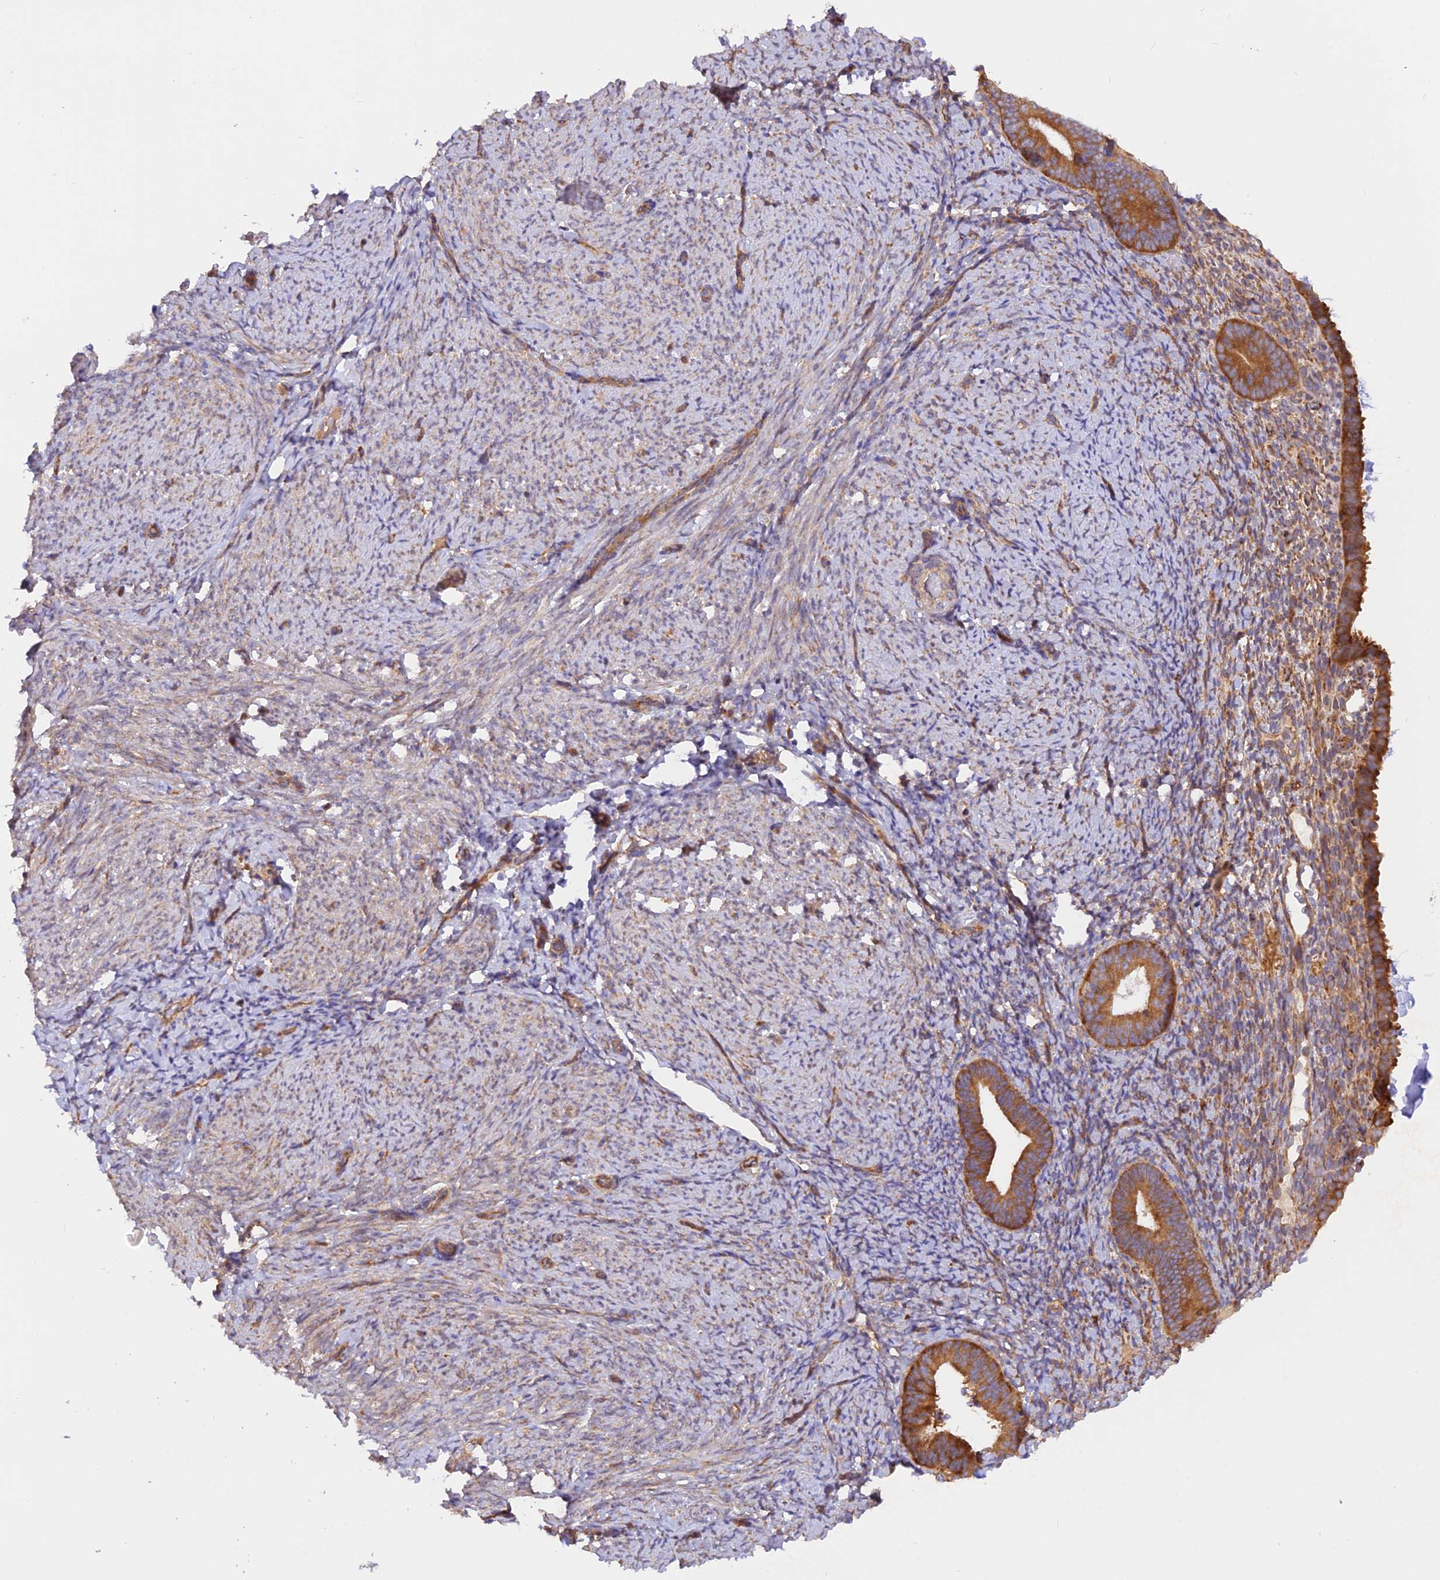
{"staining": {"intensity": "weak", "quantity": "<25%", "location": "cytoplasmic/membranous"}, "tissue": "endometrium", "cell_type": "Cells in endometrial stroma", "image_type": "normal", "snomed": [{"axis": "morphology", "description": "Normal tissue, NOS"}, {"axis": "topography", "description": "Endometrium"}], "caption": "Photomicrograph shows no significant protein staining in cells in endometrial stroma of benign endometrium. (DAB (3,3'-diaminobenzidine) immunohistochemistry (IHC) with hematoxylin counter stain).", "gene": "RPL5", "patient": {"sex": "female", "age": 65}}